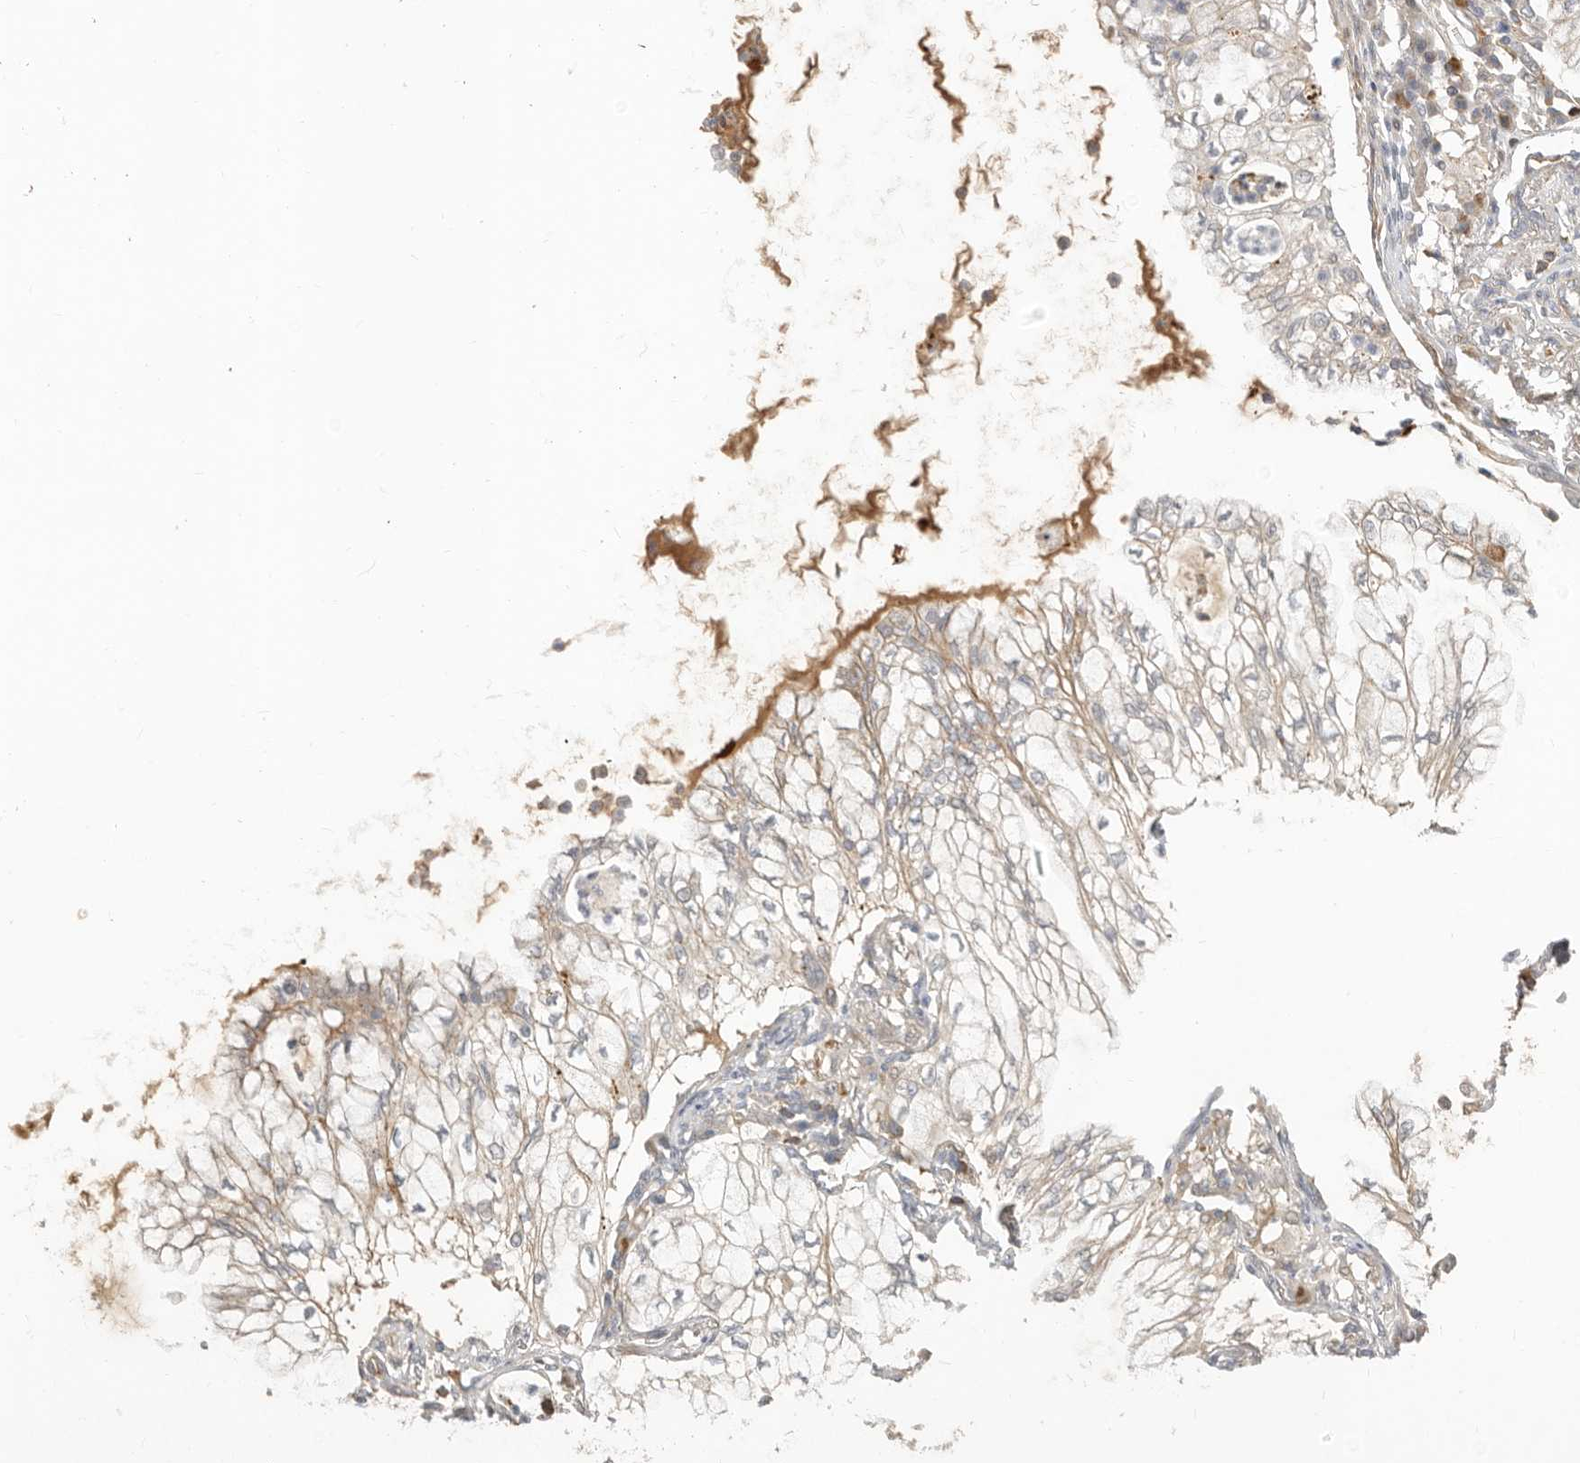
{"staining": {"intensity": "weak", "quantity": "<25%", "location": "cytoplasmic/membranous"}, "tissue": "lung cancer", "cell_type": "Tumor cells", "image_type": "cancer", "snomed": [{"axis": "morphology", "description": "Adenocarcinoma, NOS"}, {"axis": "topography", "description": "Lung"}], "caption": "The IHC micrograph has no significant expression in tumor cells of lung adenocarcinoma tissue.", "gene": "MTFR2", "patient": {"sex": "female", "age": 70}}